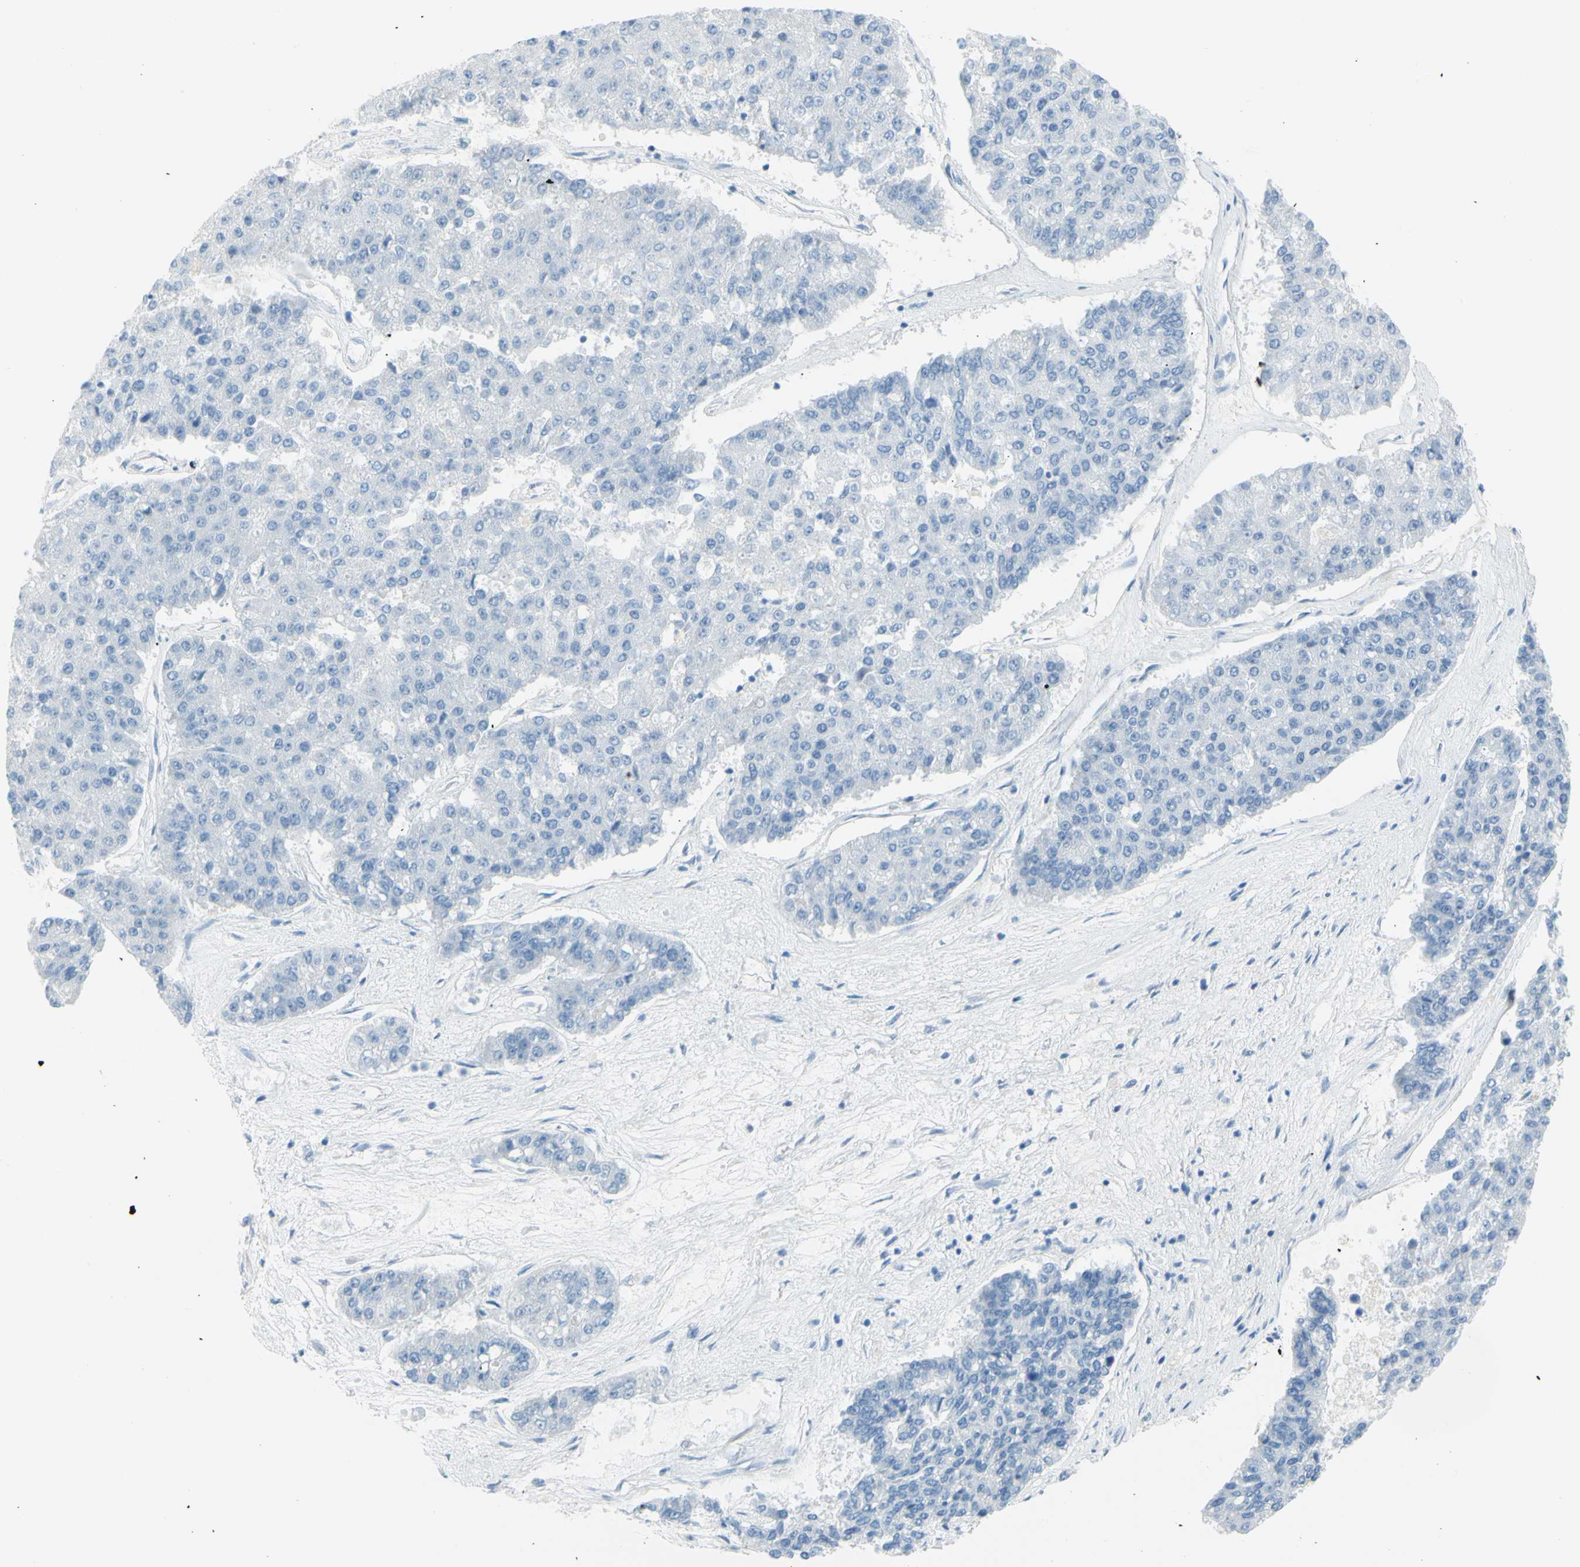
{"staining": {"intensity": "negative", "quantity": "none", "location": "none"}, "tissue": "pancreatic cancer", "cell_type": "Tumor cells", "image_type": "cancer", "snomed": [{"axis": "morphology", "description": "Adenocarcinoma, NOS"}, {"axis": "topography", "description": "Pancreas"}], "caption": "Immunohistochemistry image of human pancreatic adenocarcinoma stained for a protein (brown), which reveals no staining in tumor cells.", "gene": "DCT", "patient": {"sex": "male", "age": 50}}